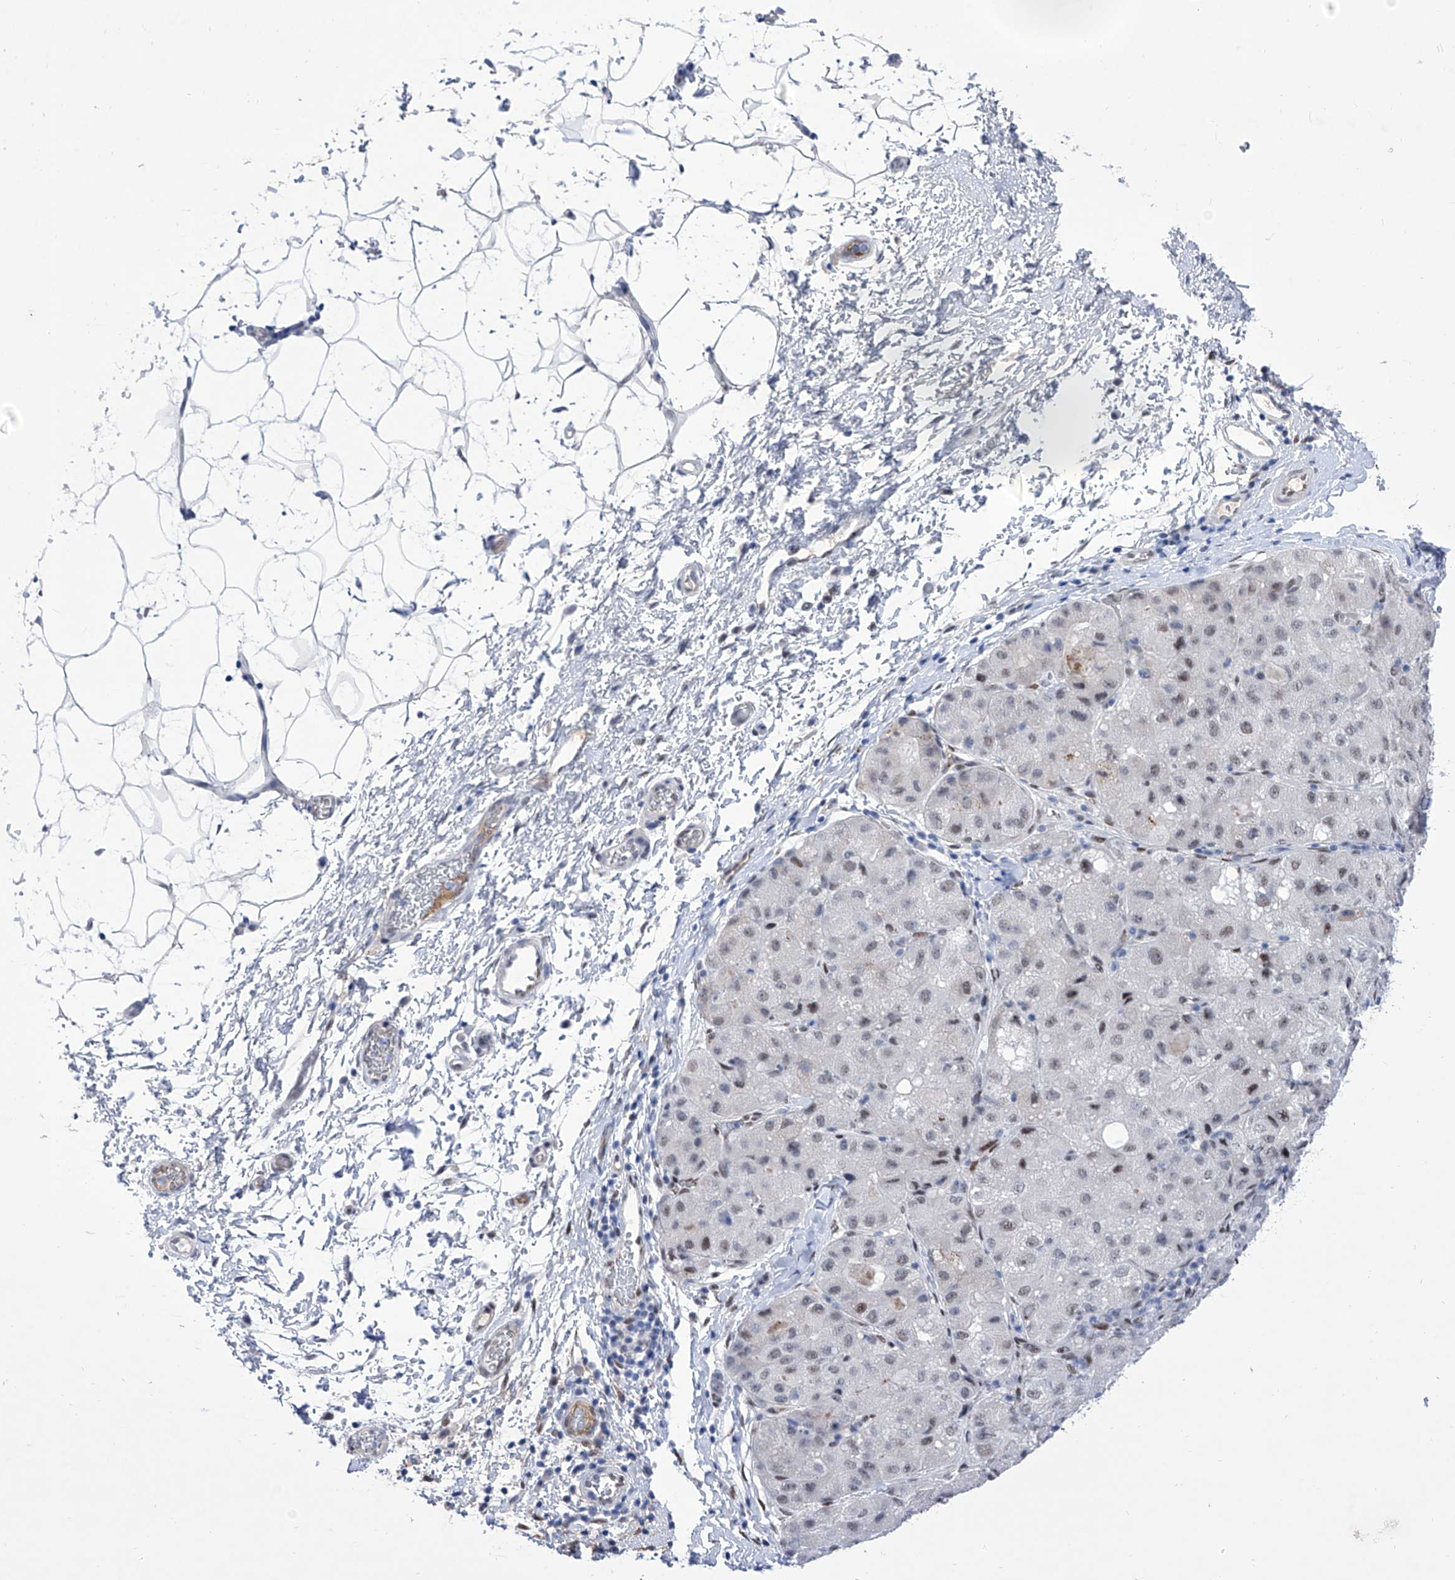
{"staining": {"intensity": "negative", "quantity": "none", "location": "none"}, "tissue": "liver cancer", "cell_type": "Tumor cells", "image_type": "cancer", "snomed": [{"axis": "morphology", "description": "Carcinoma, Hepatocellular, NOS"}, {"axis": "topography", "description": "Liver"}], "caption": "Immunohistochemistry histopathology image of neoplastic tissue: human liver hepatocellular carcinoma stained with DAB (3,3'-diaminobenzidine) shows no significant protein positivity in tumor cells. (DAB immunohistochemistry (IHC) with hematoxylin counter stain).", "gene": "ATN1", "patient": {"sex": "male", "age": 80}}